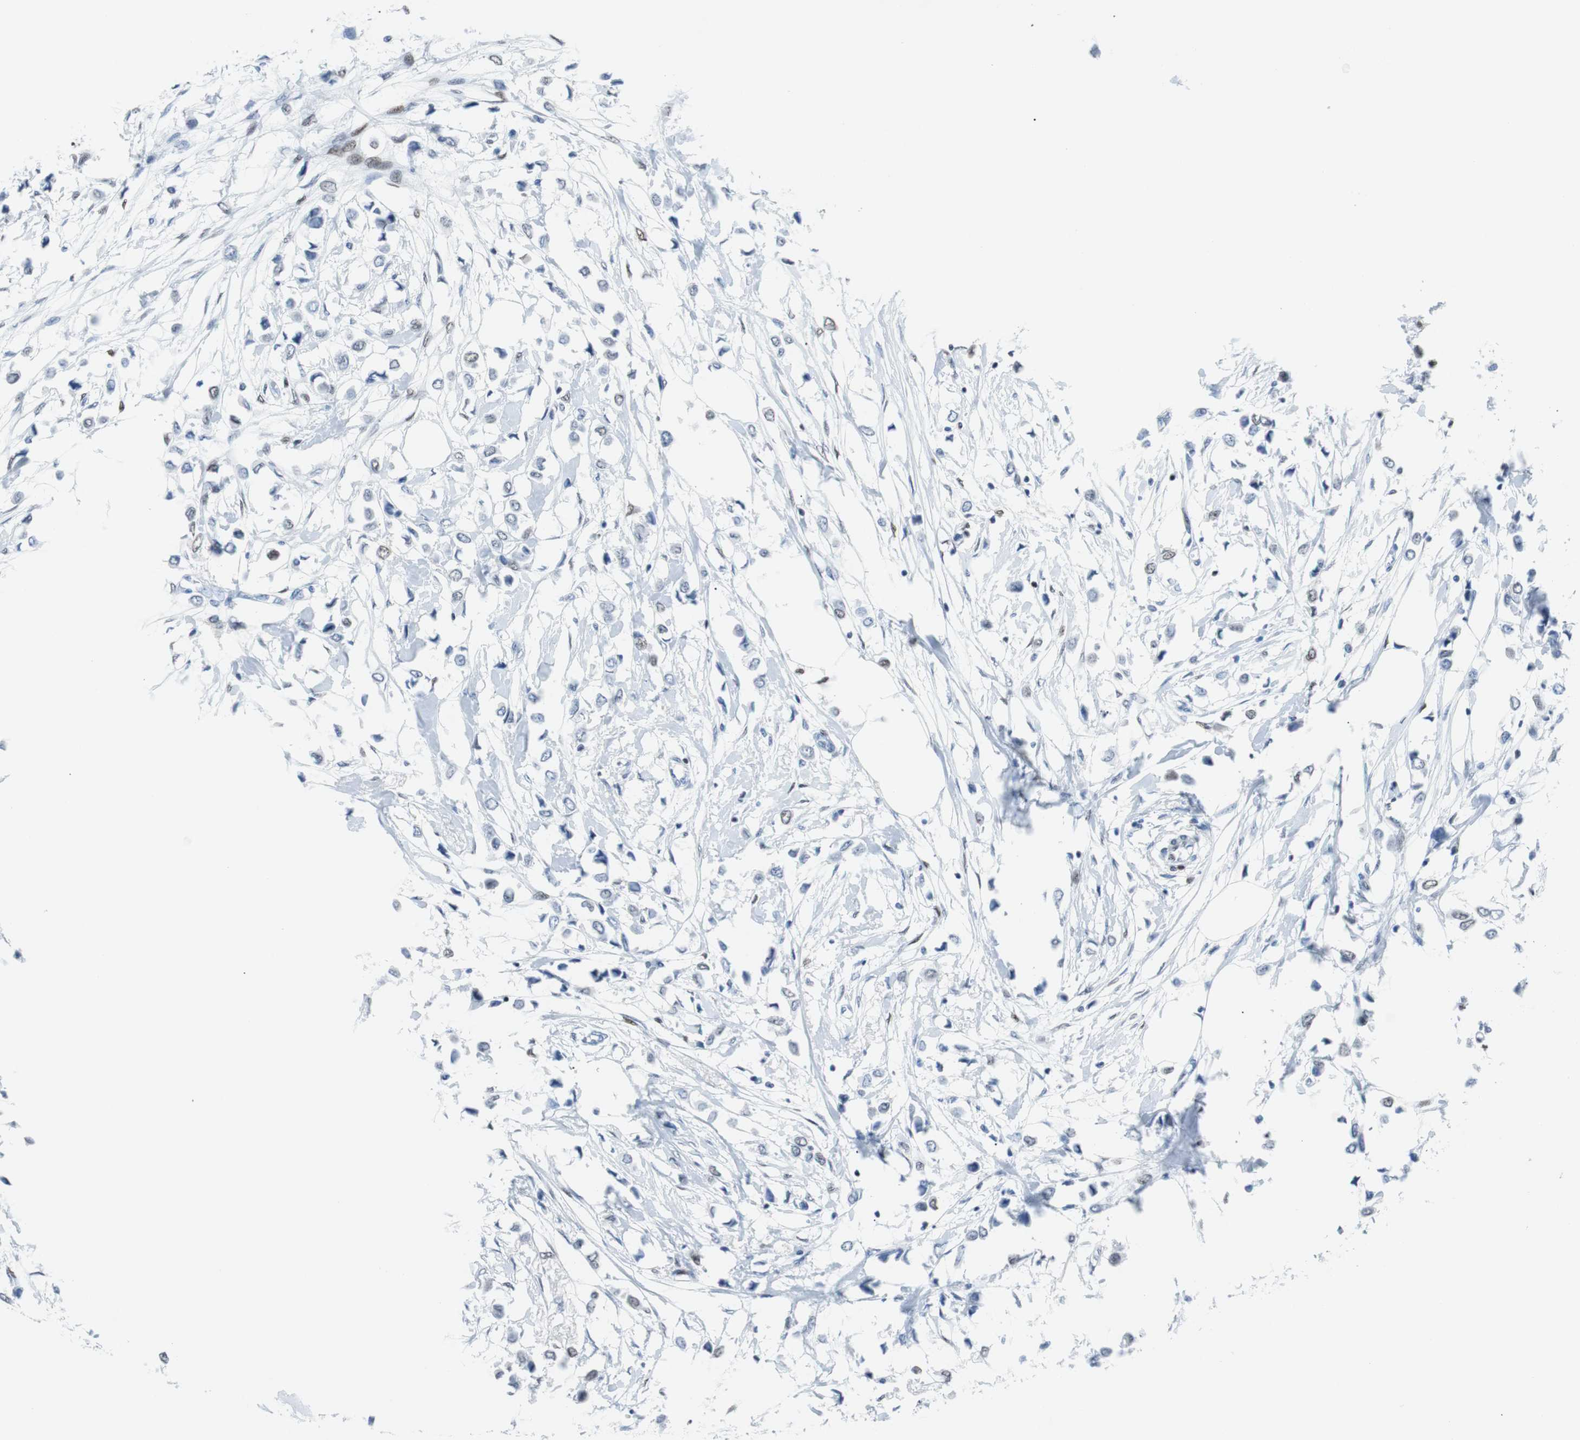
{"staining": {"intensity": "weak", "quantity": "<25%", "location": "nuclear"}, "tissue": "breast cancer", "cell_type": "Tumor cells", "image_type": "cancer", "snomed": [{"axis": "morphology", "description": "Lobular carcinoma"}, {"axis": "topography", "description": "Breast"}], "caption": "DAB immunohistochemical staining of breast lobular carcinoma exhibits no significant positivity in tumor cells.", "gene": "JUN", "patient": {"sex": "female", "age": 51}}